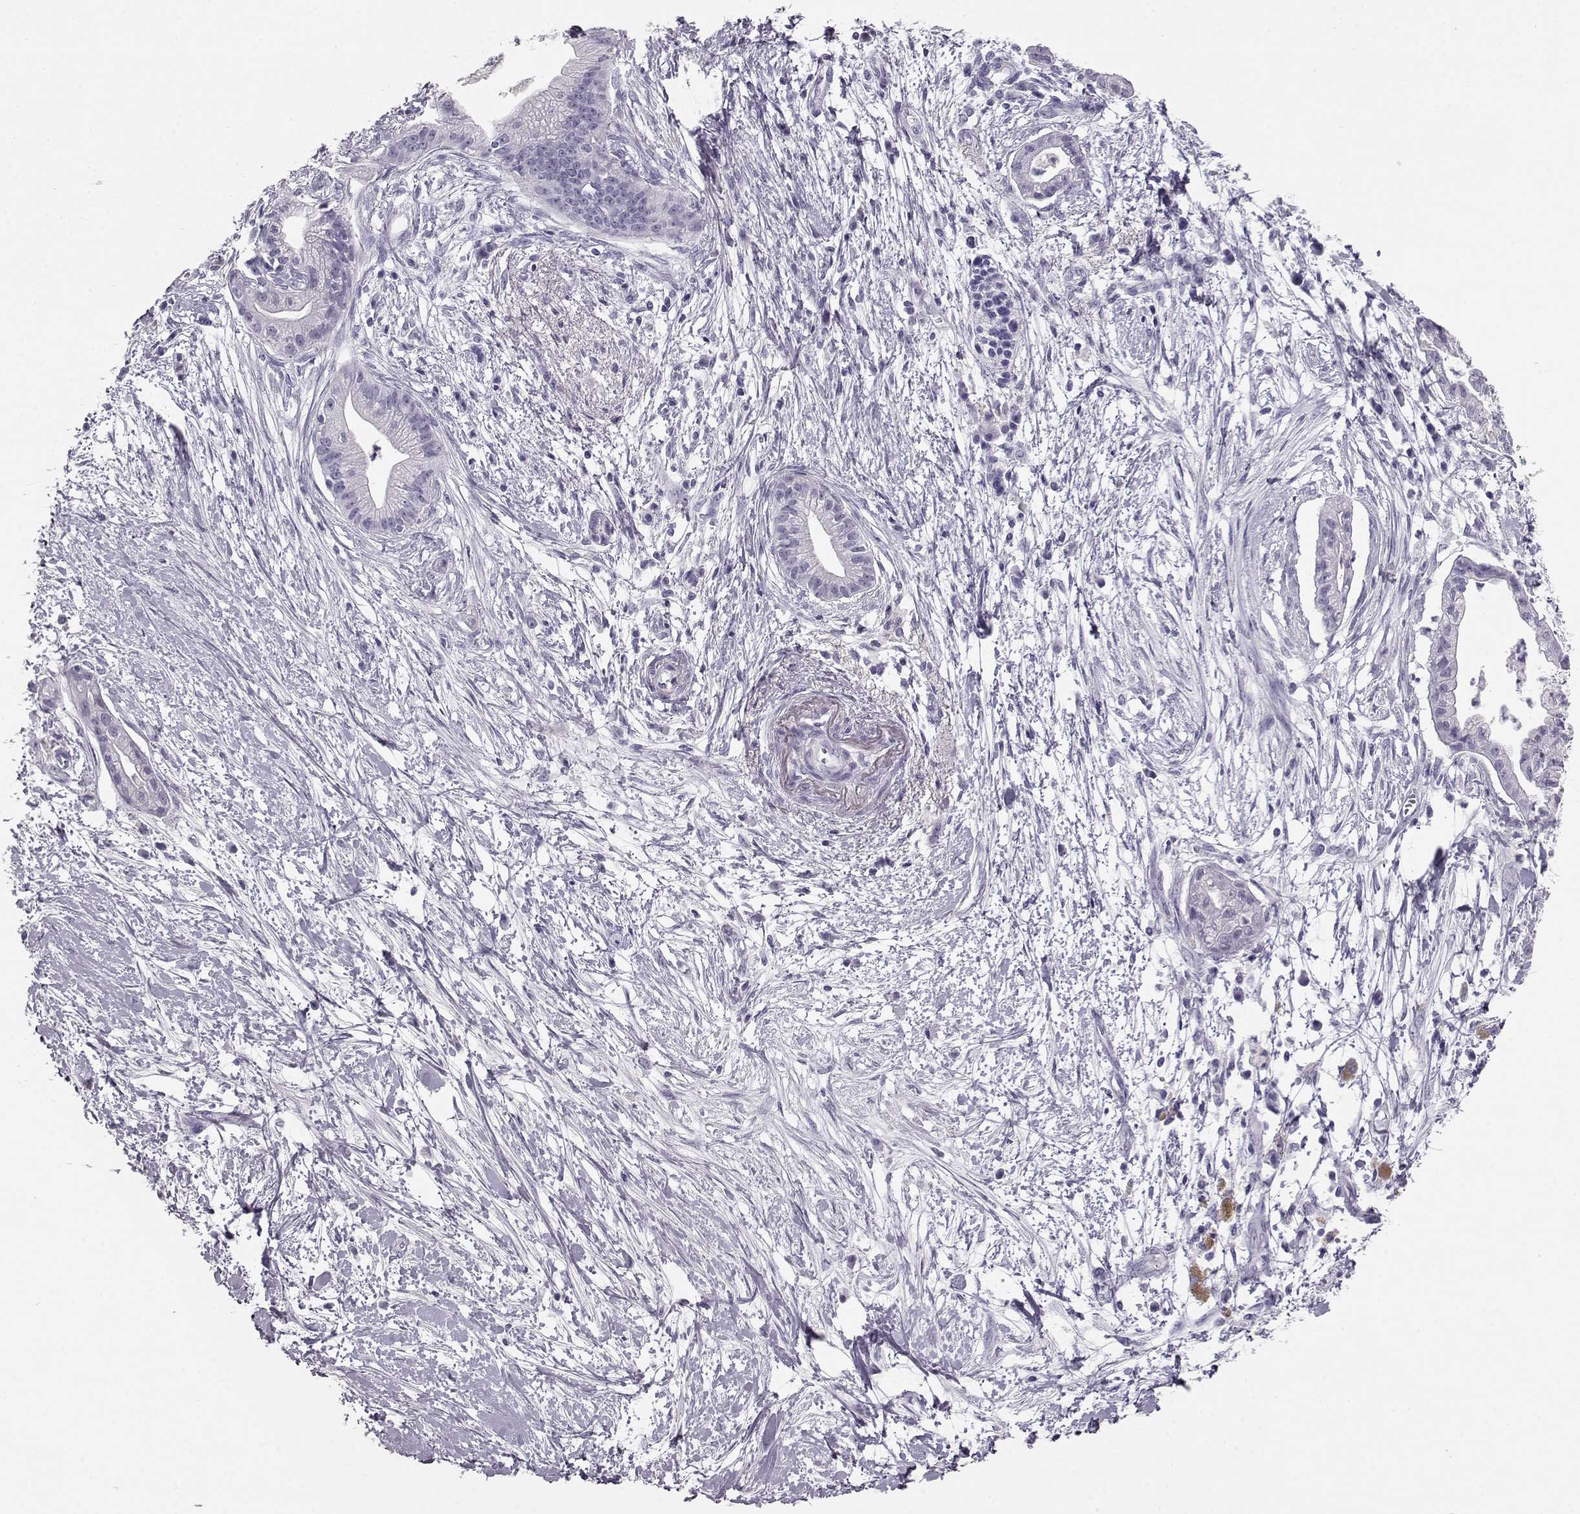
{"staining": {"intensity": "negative", "quantity": "none", "location": "none"}, "tissue": "pancreatic cancer", "cell_type": "Tumor cells", "image_type": "cancer", "snomed": [{"axis": "morphology", "description": "Normal tissue, NOS"}, {"axis": "morphology", "description": "Adenocarcinoma, NOS"}, {"axis": "topography", "description": "Lymph node"}, {"axis": "topography", "description": "Pancreas"}], "caption": "This photomicrograph is of pancreatic cancer (adenocarcinoma) stained with IHC to label a protein in brown with the nuclei are counter-stained blue. There is no positivity in tumor cells.", "gene": "BFSP2", "patient": {"sex": "female", "age": 58}}